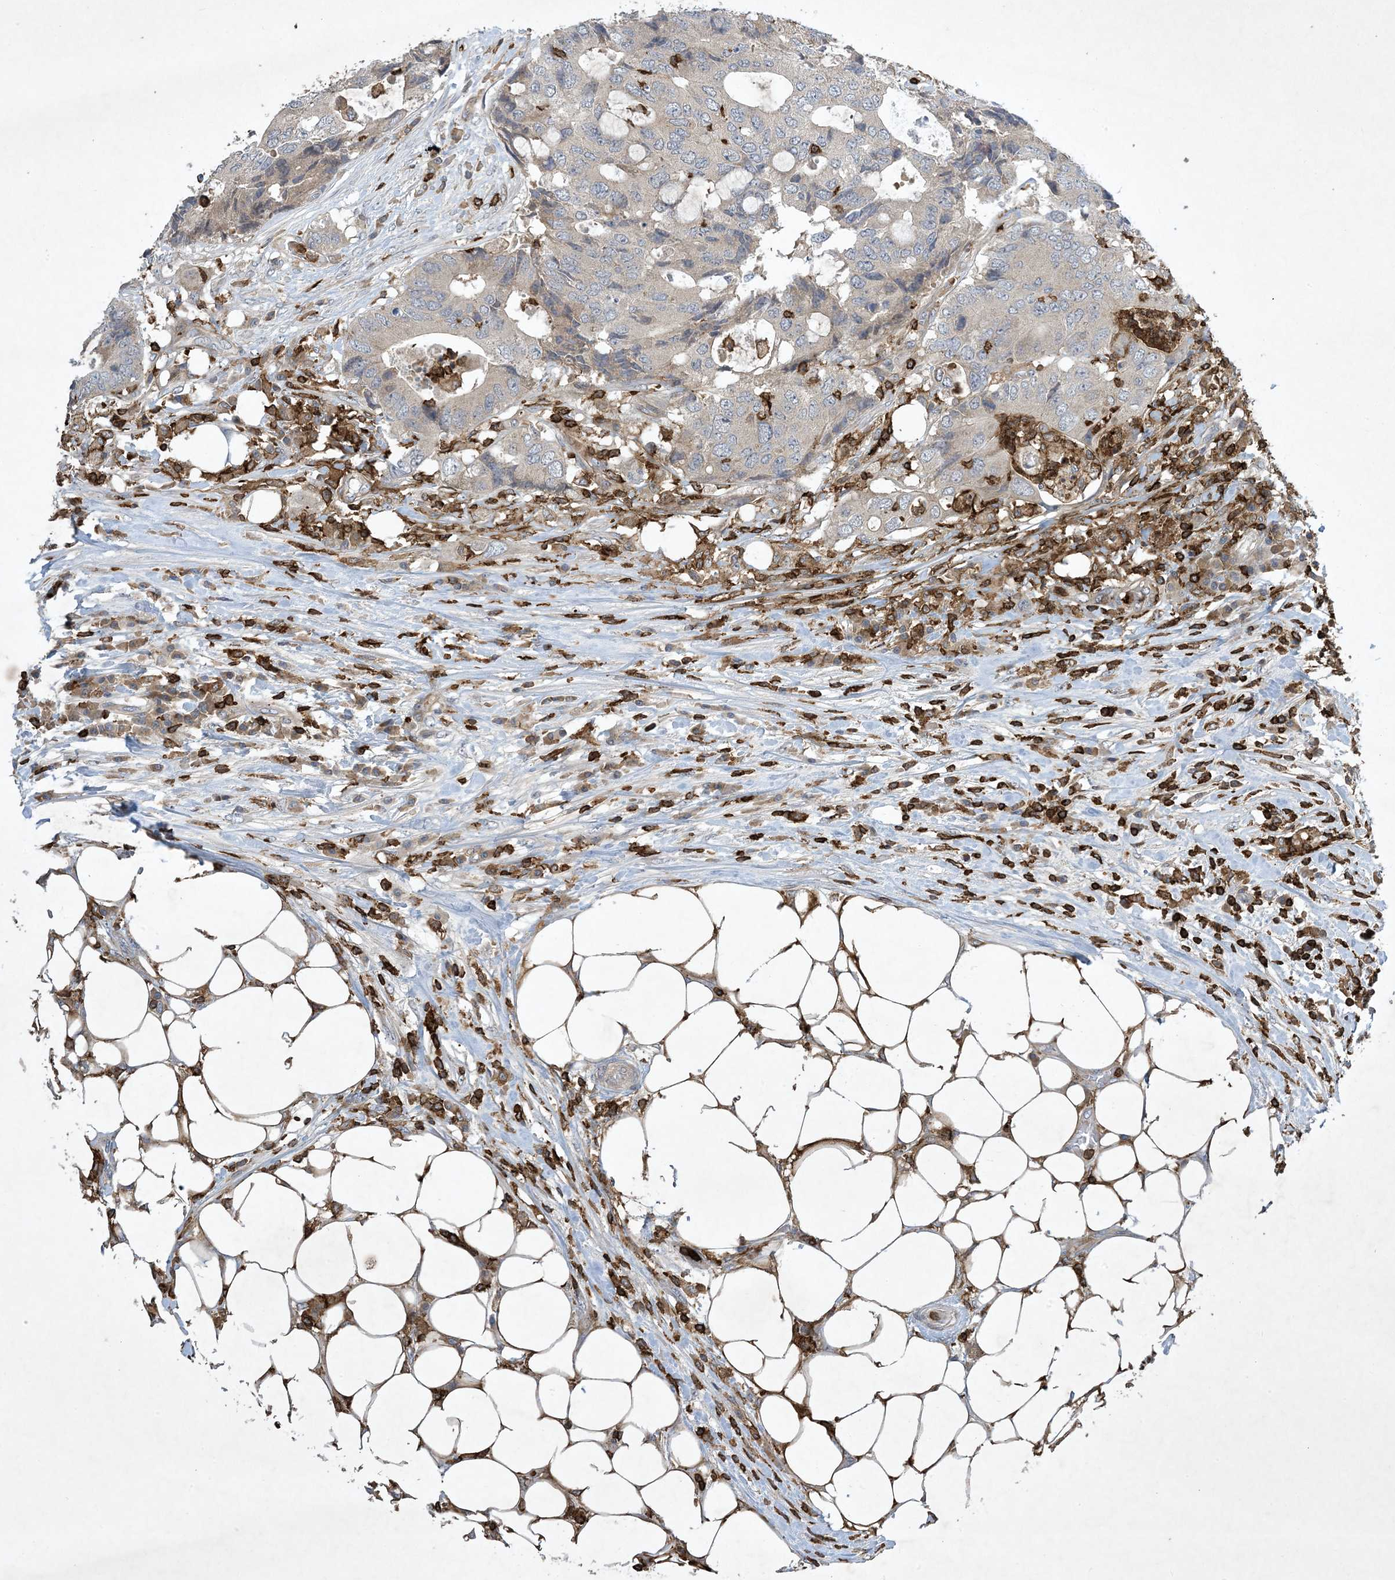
{"staining": {"intensity": "negative", "quantity": "none", "location": "none"}, "tissue": "colorectal cancer", "cell_type": "Tumor cells", "image_type": "cancer", "snomed": [{"axis": "morphology", "description": "Adenocarcinoma, NOS"}, {"axis": "topography", "description": "Colon"}], "caption": "This is a histopathology image of immunohistochemistry (IHC) staining of colorectal adenocarcinoma, which shows no staining in tumor cells.", "gene": "AK9", "patient": {"sex": "male", "age": 71}}